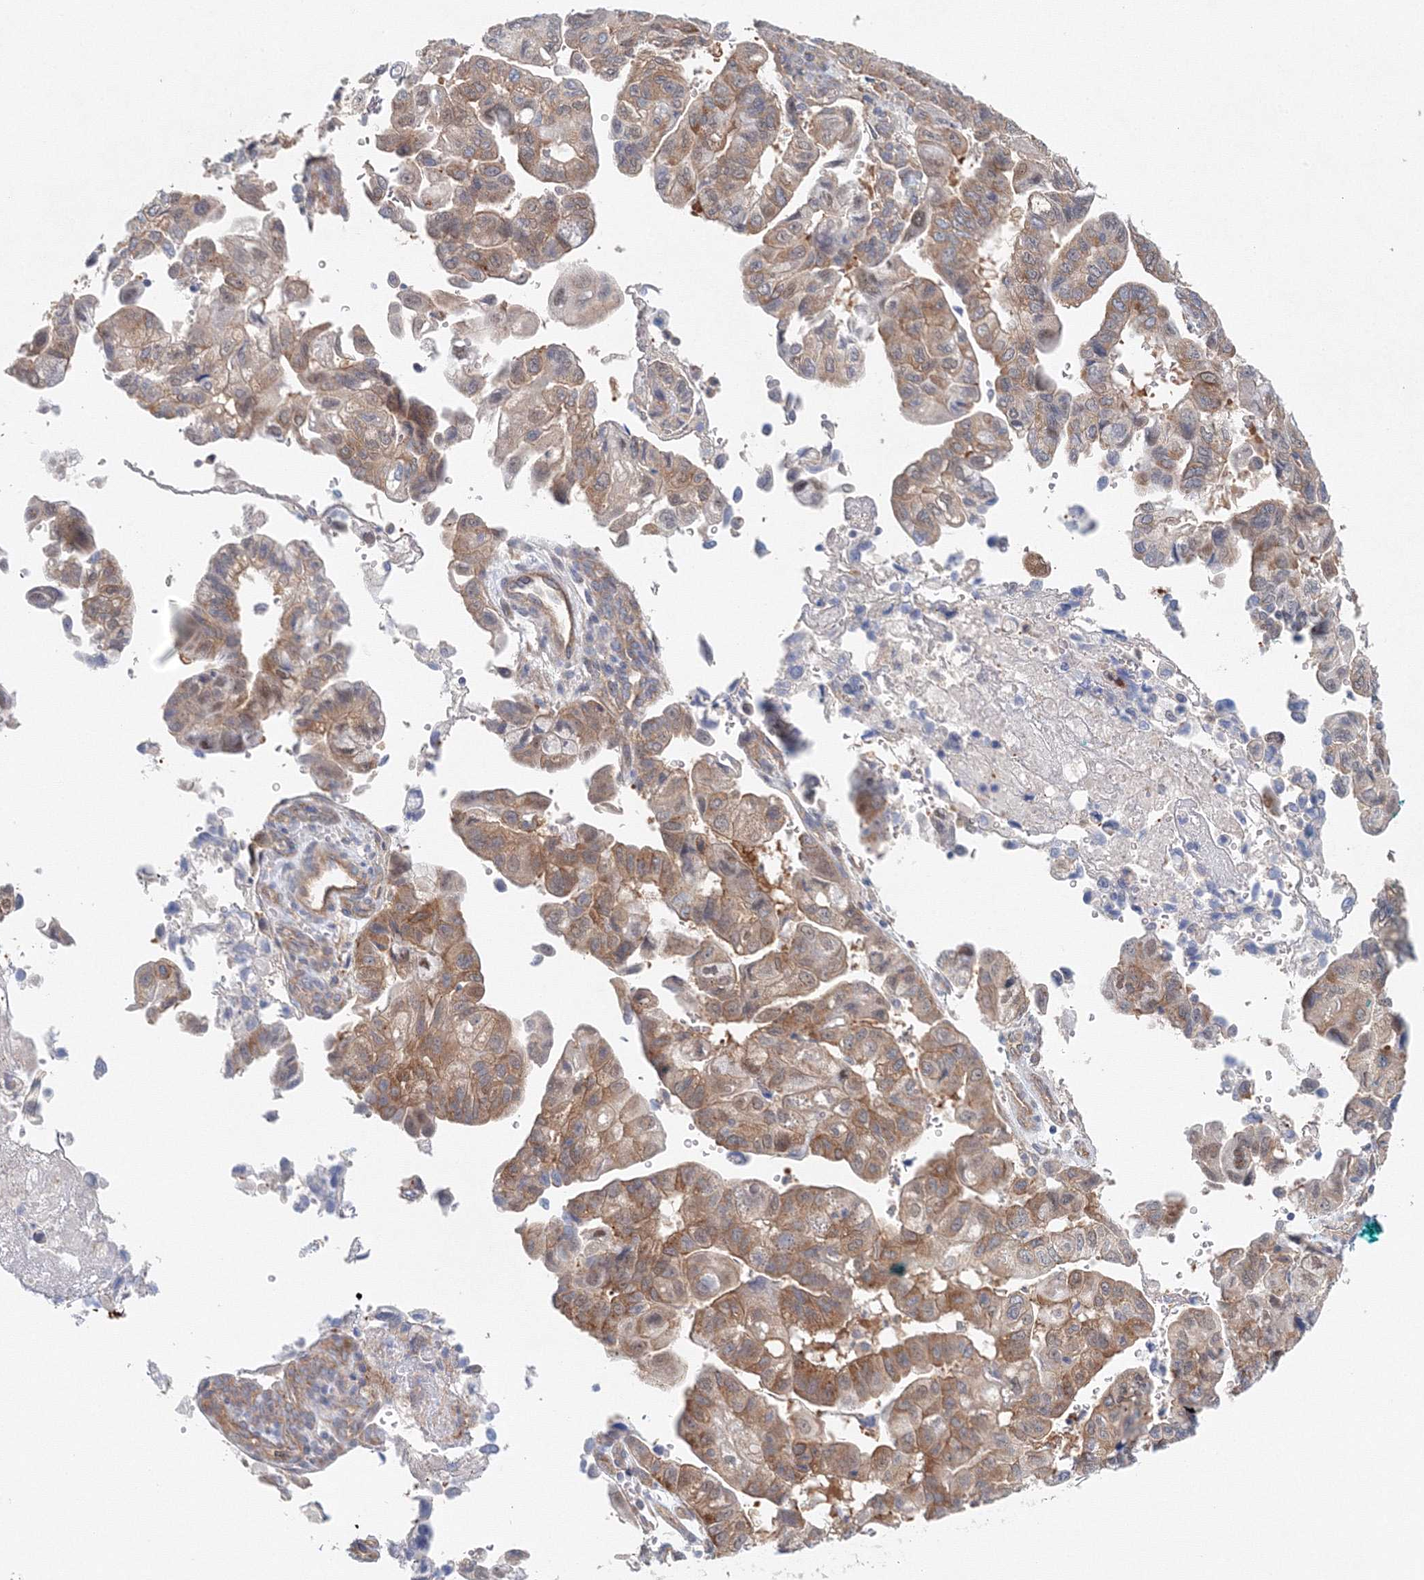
{"staining": {"intensity": "moderate", "quantity": ">75%", "location": "cytoplasmic/membranous"}, "tissue": "pancreatic cancer", "cell_type": "Tumor cells", "image_type": "cancer", "snomed": [{"axis": "morphology", "description": "Adenocarcinoma, NOS"}, {"axis": "topography", "description": "Pancreas"}], "caption": "Immunohistochemistry histopathology image of pancreatic cancer (adenocarcinoma) stained for a protein (brown), which demonstrates medium levels of moderate cytoplasmic/membranous expression in about >75% of tumor cells.", "gene": "TPRKB", "patient": {"sex": "male", "age": 51}}